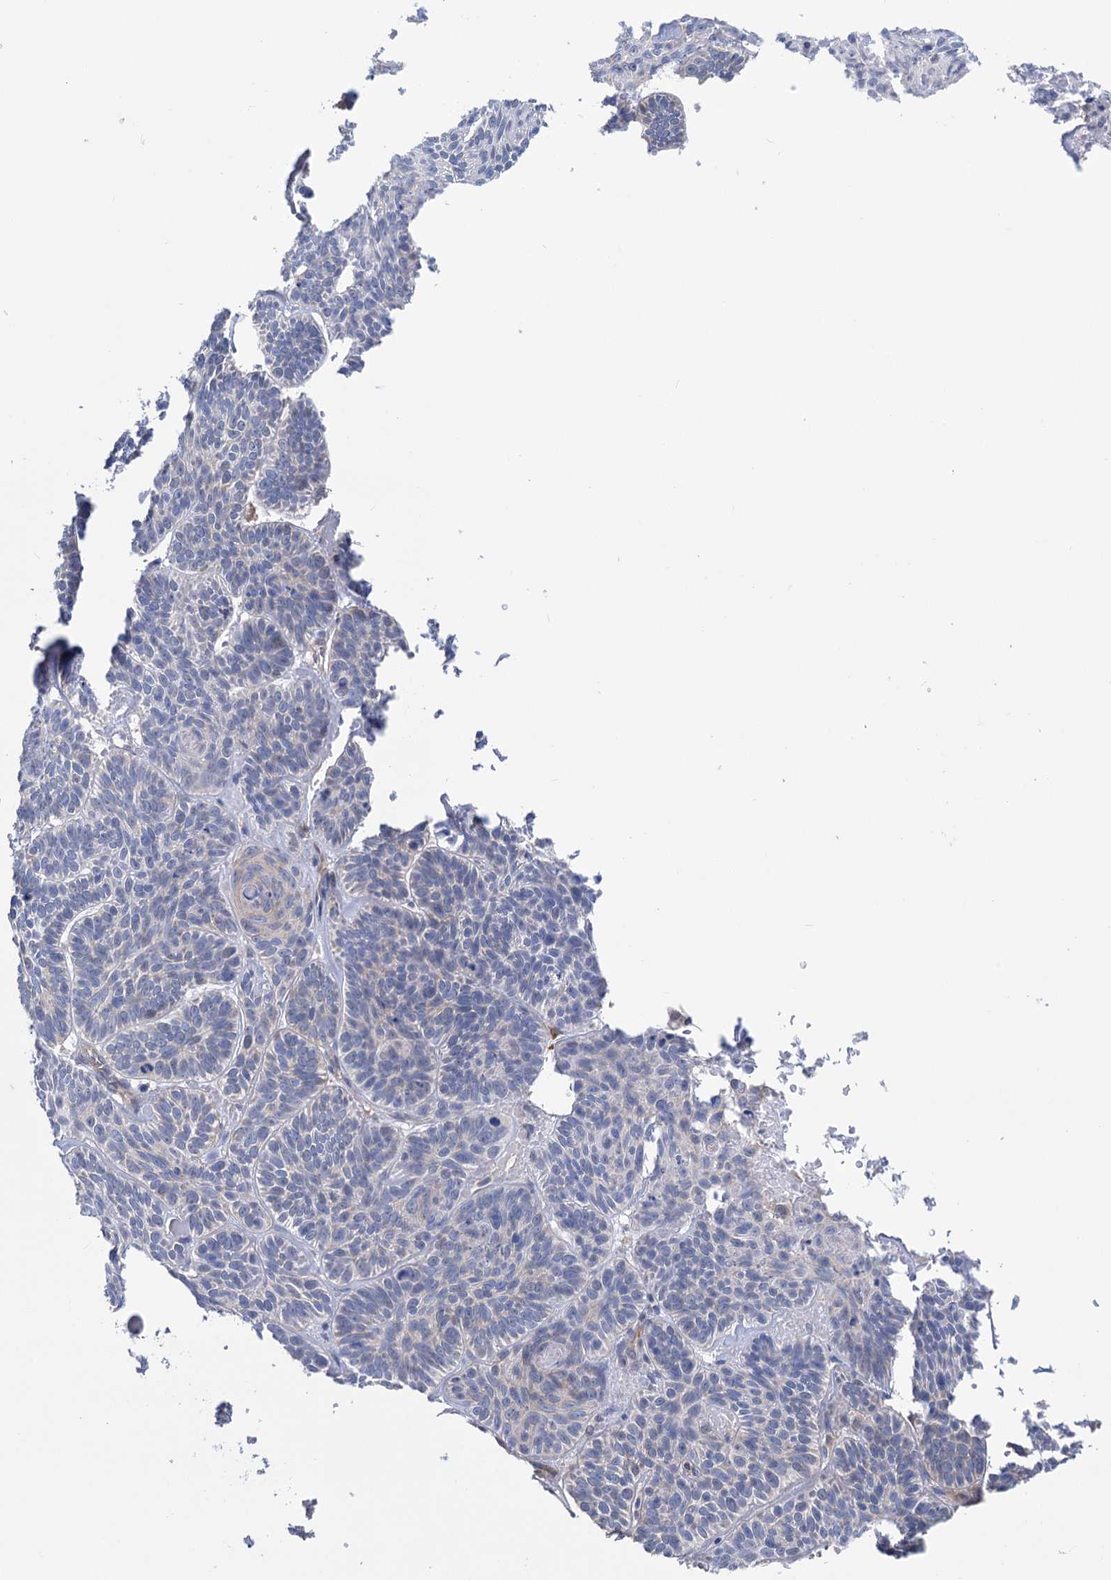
{"staining": {"intensity": "negative", "quantity": "none", "location": "none"}, "tissue": "skin cancer", "cell_type": "Tumor cells", "image_type": "cancer", "snomed": [{"axis": "morphology", "description": "Basal cell carcinoma"}, {"axis": "topography", "description": "Skin"}], "caption": "Immunohistochemistry (IHC) of basal cell carcinoma (skin) exhibits no staining in tumor cells. (Stains: DAB immunohistochemistry with hematoxylin counter stain, Microscopy: brightfield microscopy at high magnification).", "gene": "ZNRD2", "patient": {"sex": "male", "age": 85}}